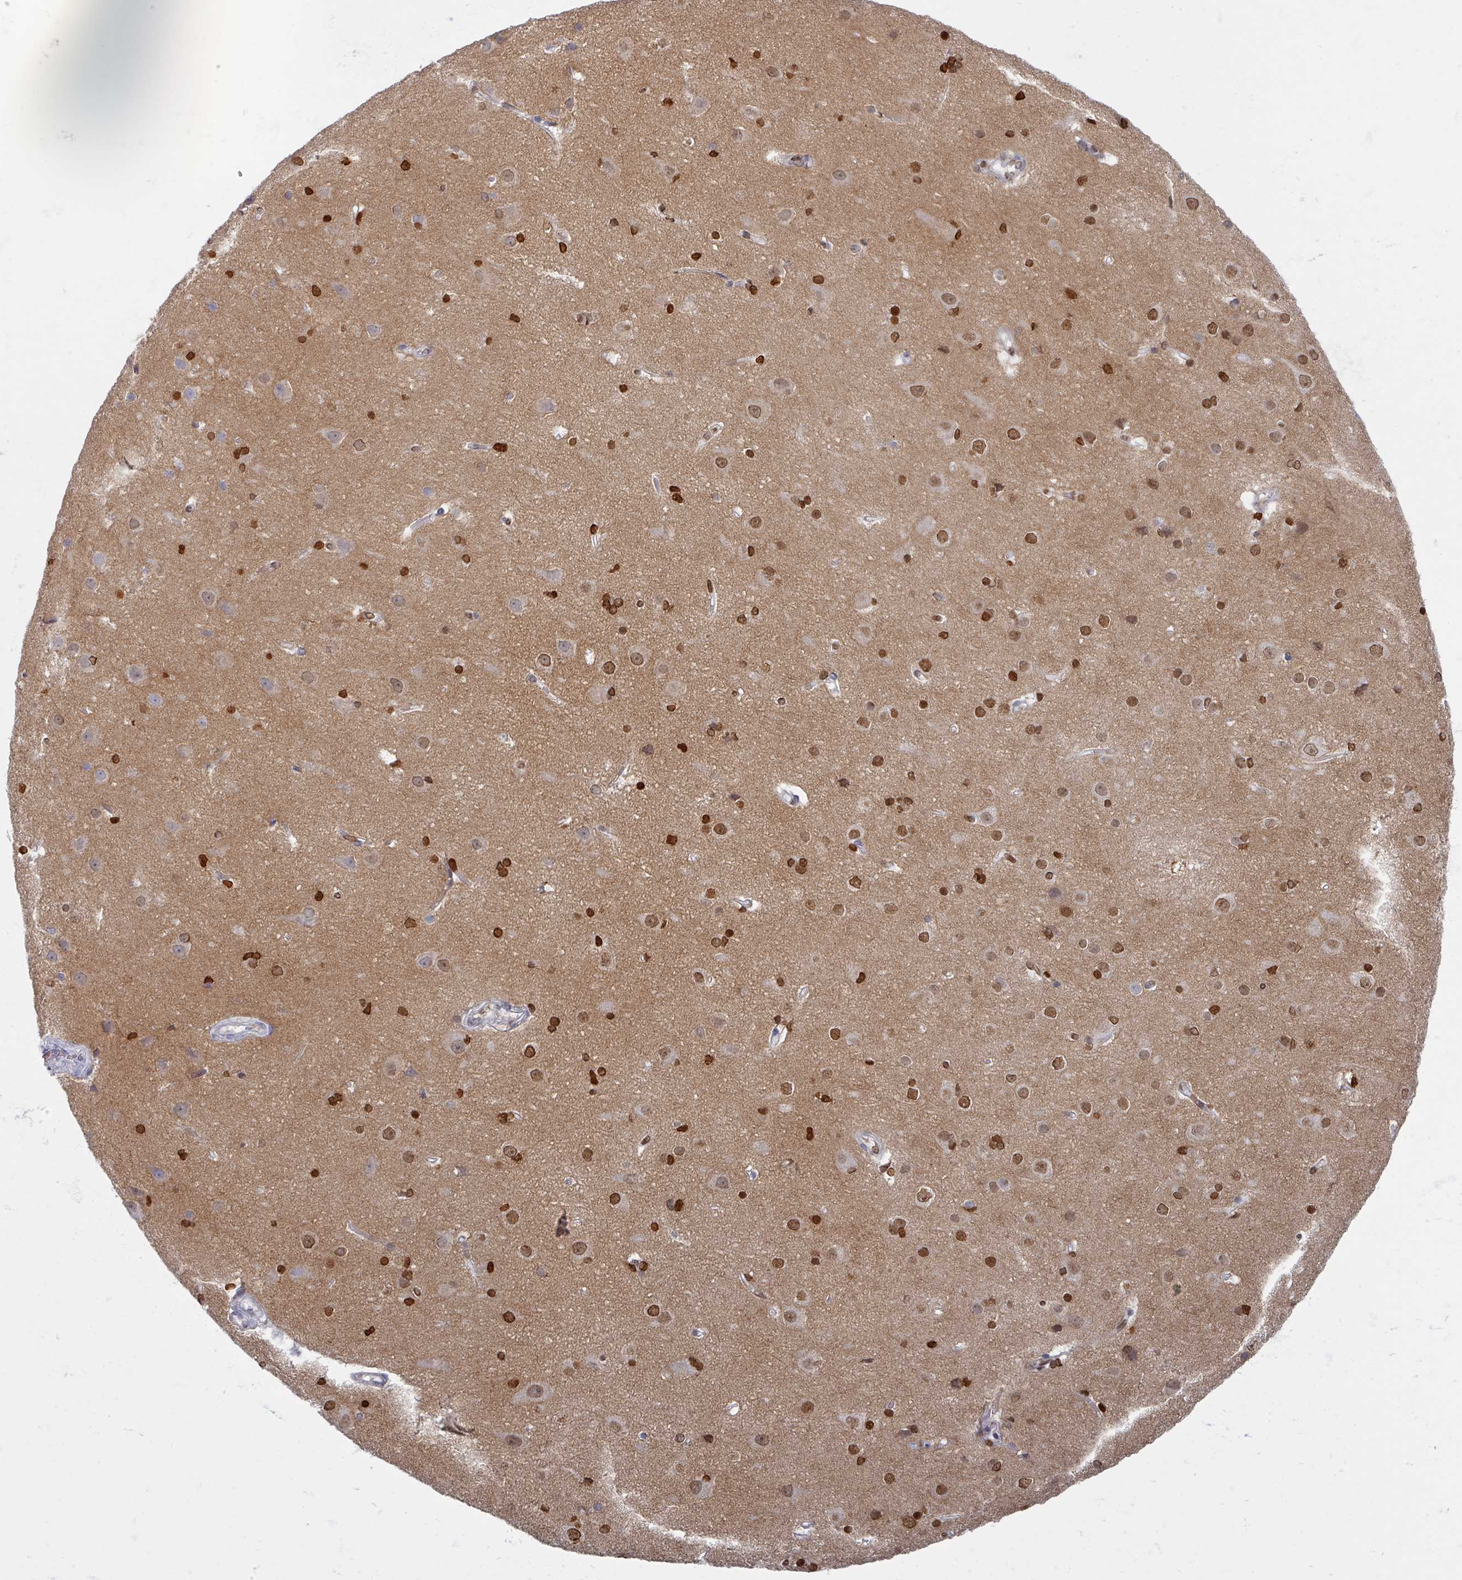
{"staining": {"intensity": "moderate", "quantity": "<25%", "location": "nuclear"}, "tissue": "cerebral cortex", "cell_type": "Endothelial cells", "image_type": "normal", "snomed": [{"axis": "morphology", "description": "Normal tissue, NOS"}, {"axis": "topography", "description": "Cerebral cortex"}], "caption": "A photomicrograph of cerebral cortex stained for a protein displays moderate nuclear brown staining in endothelial cells. The protein is stained brown, and the nuclei are stained in blue (DAB (3,3'-diaminobenzidine) IHC with brightfield microscopy, high magnification).", "gene": "OMG", "patient": {"sex": "male", "age": 37}}